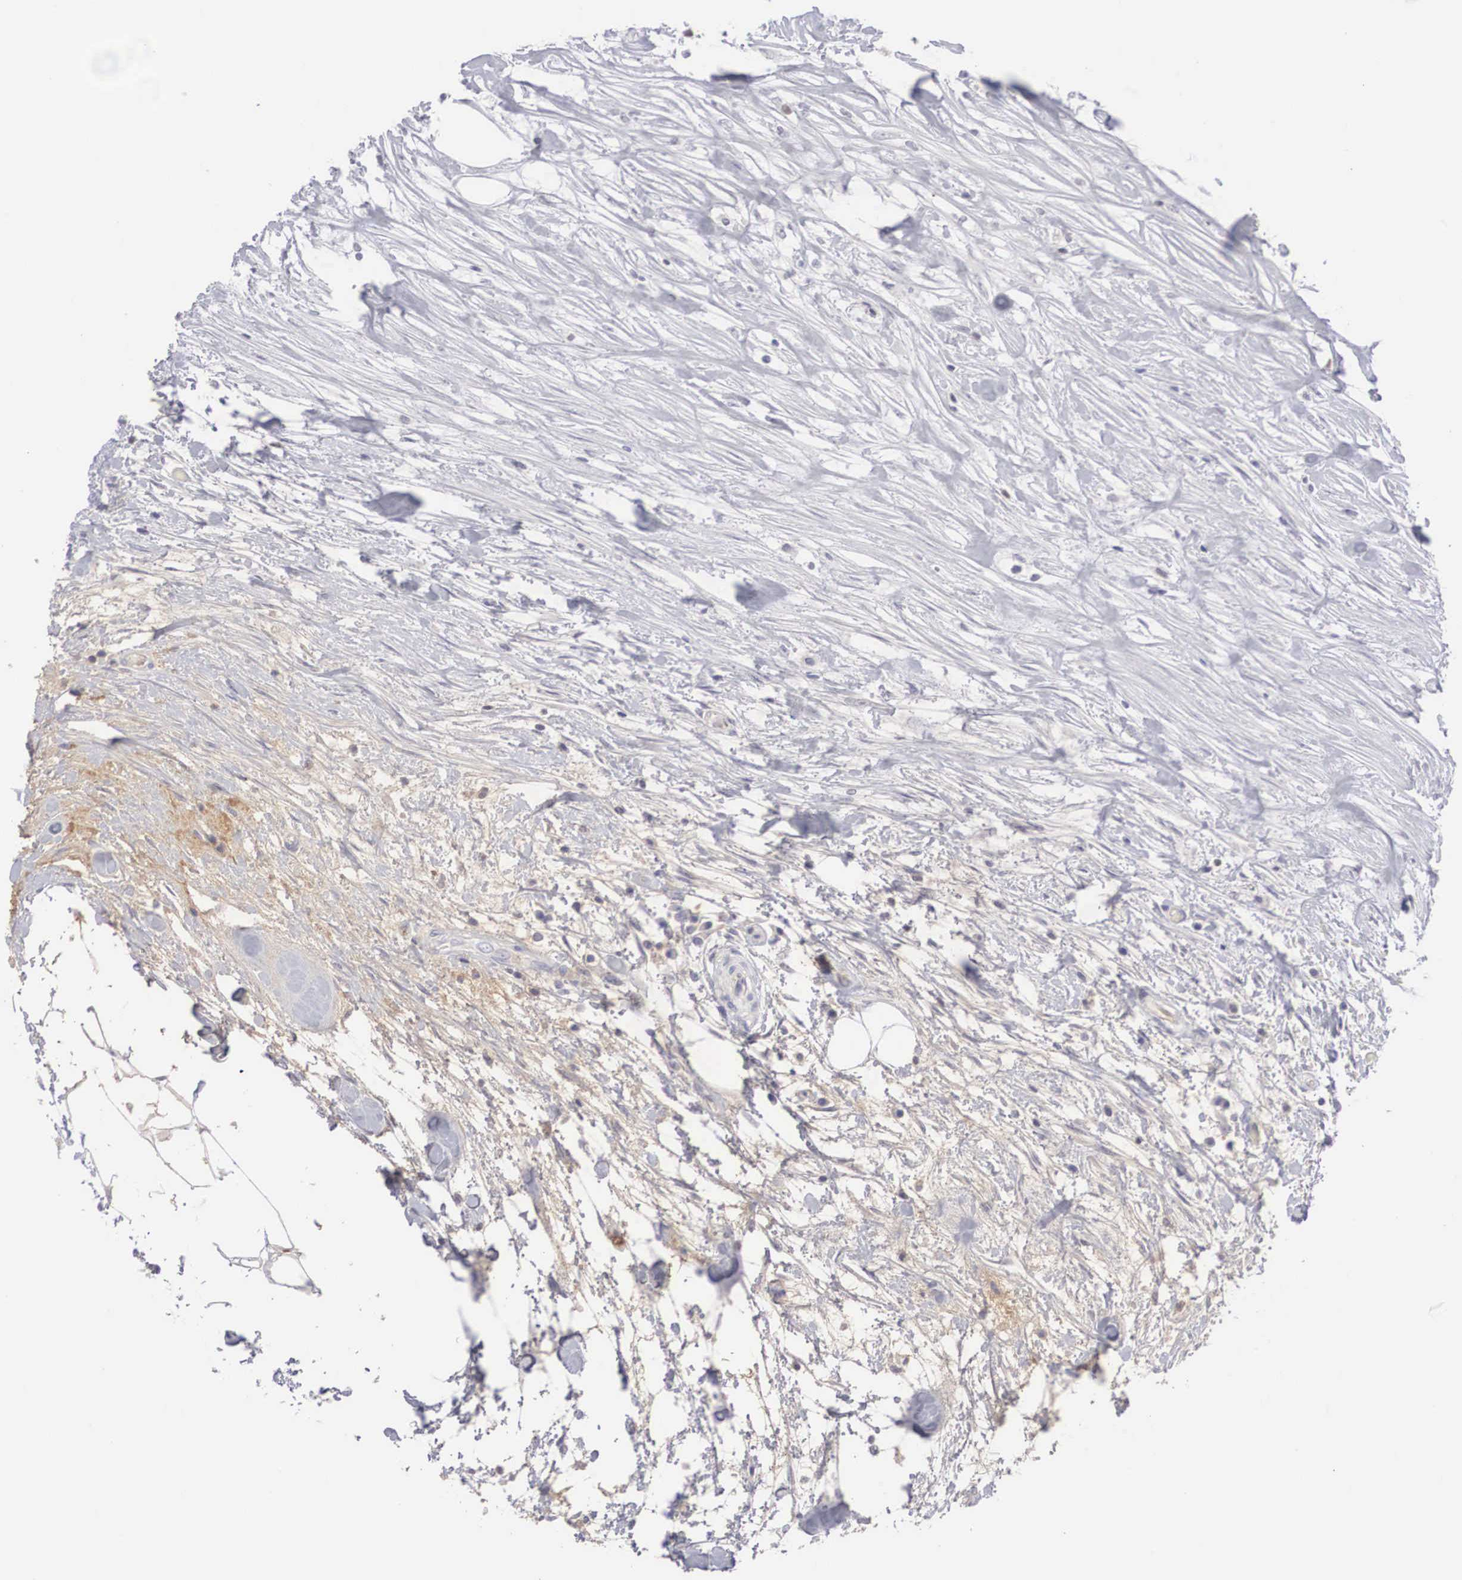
{"staining": {"intensity": "weak", "quantity": "<25%", "location": "nuclear"}, "tissue": "colorectal cancer", "cell_type": "Tumor cells", "image_type": "cancer", "snomed": [{"axis": "morphology", "description": "Adenocarcinoma, NOS"}, {"axis": "topography", "description": "Rectum"}], "caption": "This is a micrograph of immunohistochemistry (IHC) staining of colorectal cancer, which shows no staining in tumor cells. (DAB (3,3'-diaminobenzidine) immunohistochemistry with hematoxylin counter stain).", "gene": "RBPJ", "patient": {"sex": "female", "age": 57}}